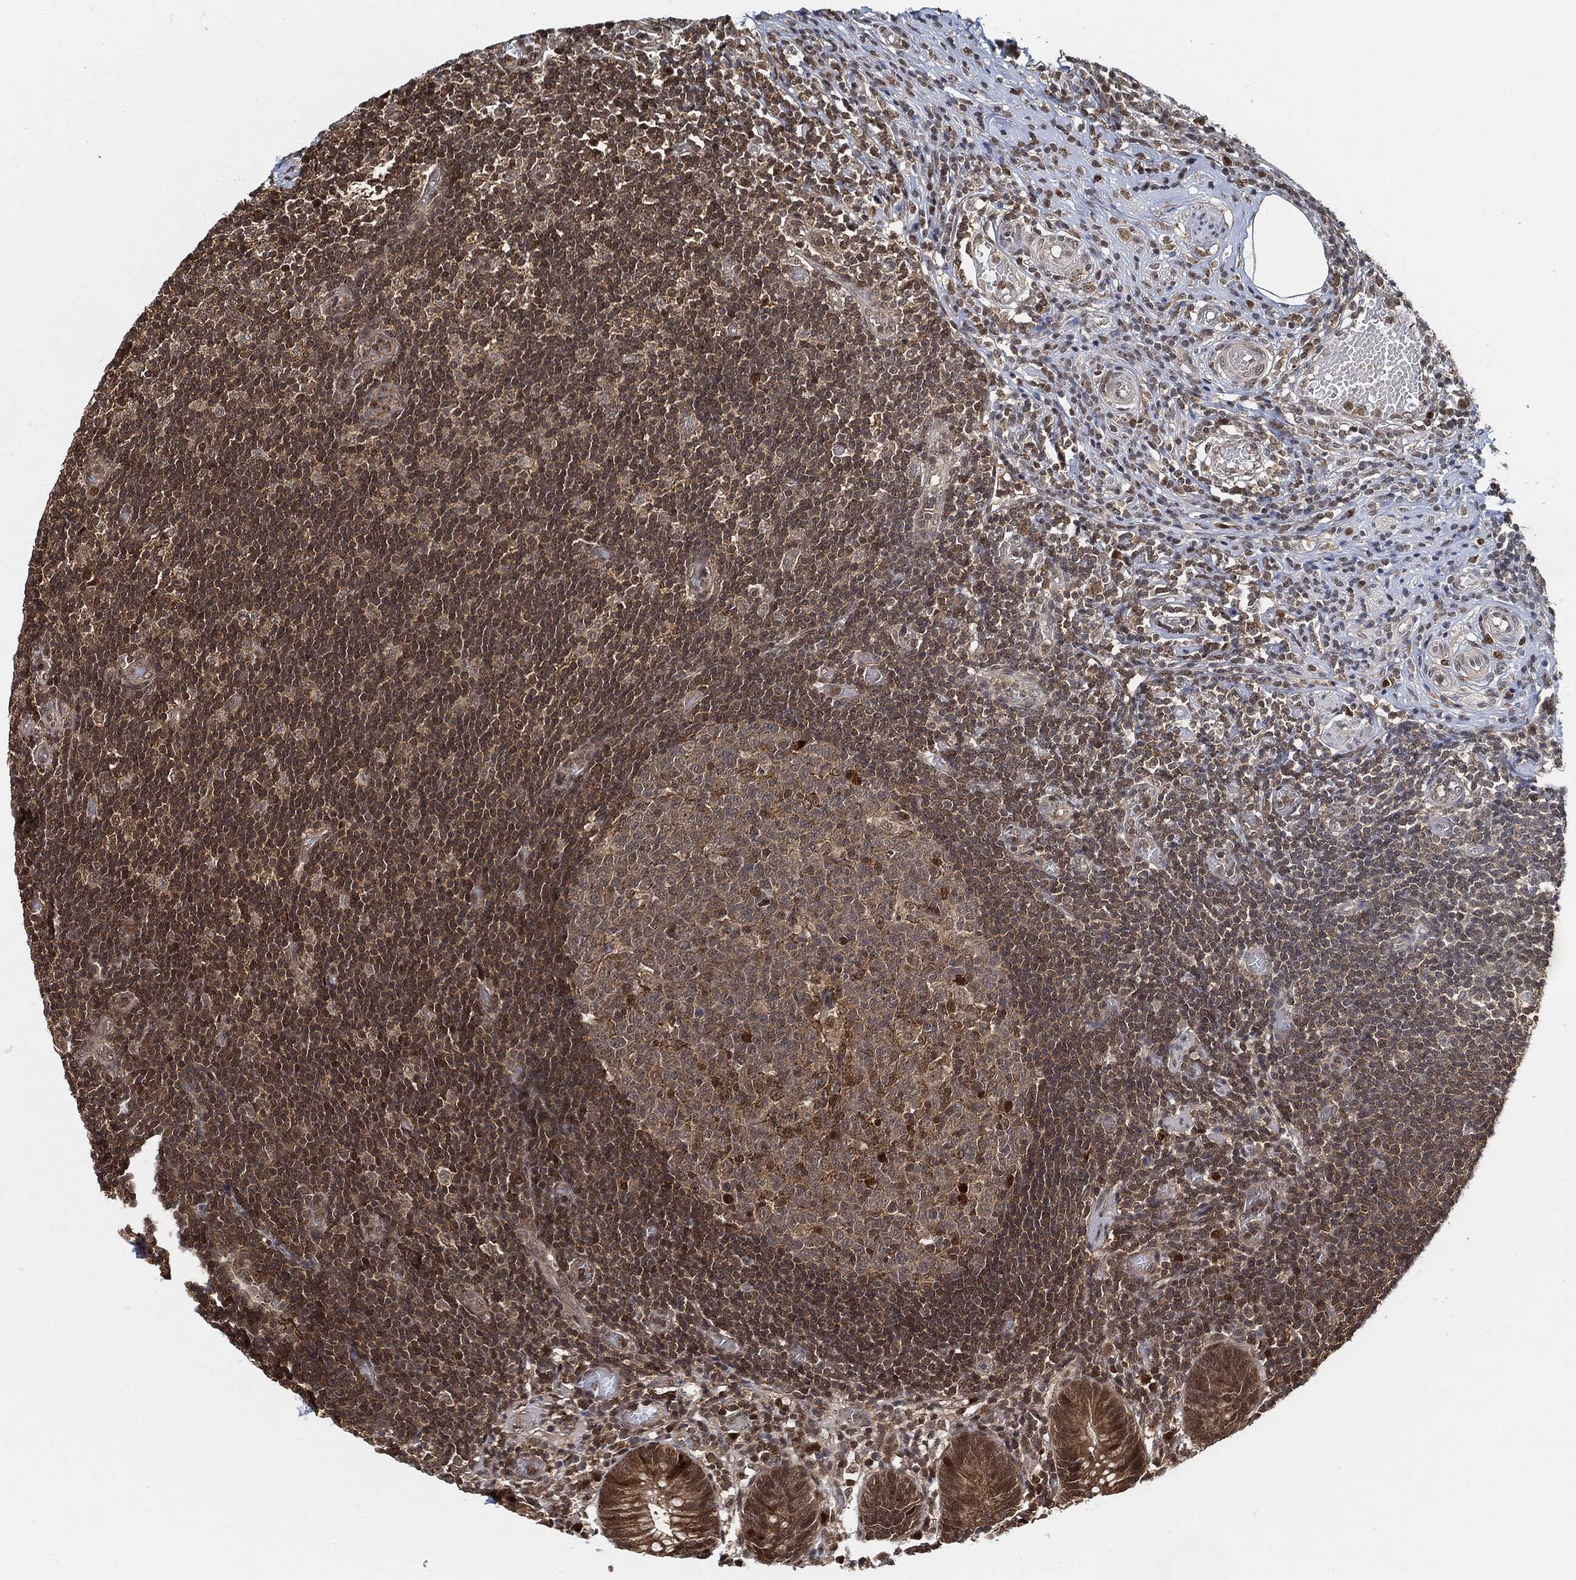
{"staining": {"intensity": "moderate", "quantity": ">75%", "location": "cytoplasmic/membranous"}, "tissue": "appendix", "cell_type": "Glandular cells", "image_type": "normal", "snomed": [{"axis": "morphology", "description": "Normal tissue, NOS"}, {"axis": "topography", "description": "Appendix"}], "caption": "IHC image of unremarkable appendix stained for a protein (brown), which shows medium levels of moderate cytoplasmic/membranous staining in approximately >75% of glandular cells.", "gene": "CUTA", "patient": {"sex": "female", "age": 40}}